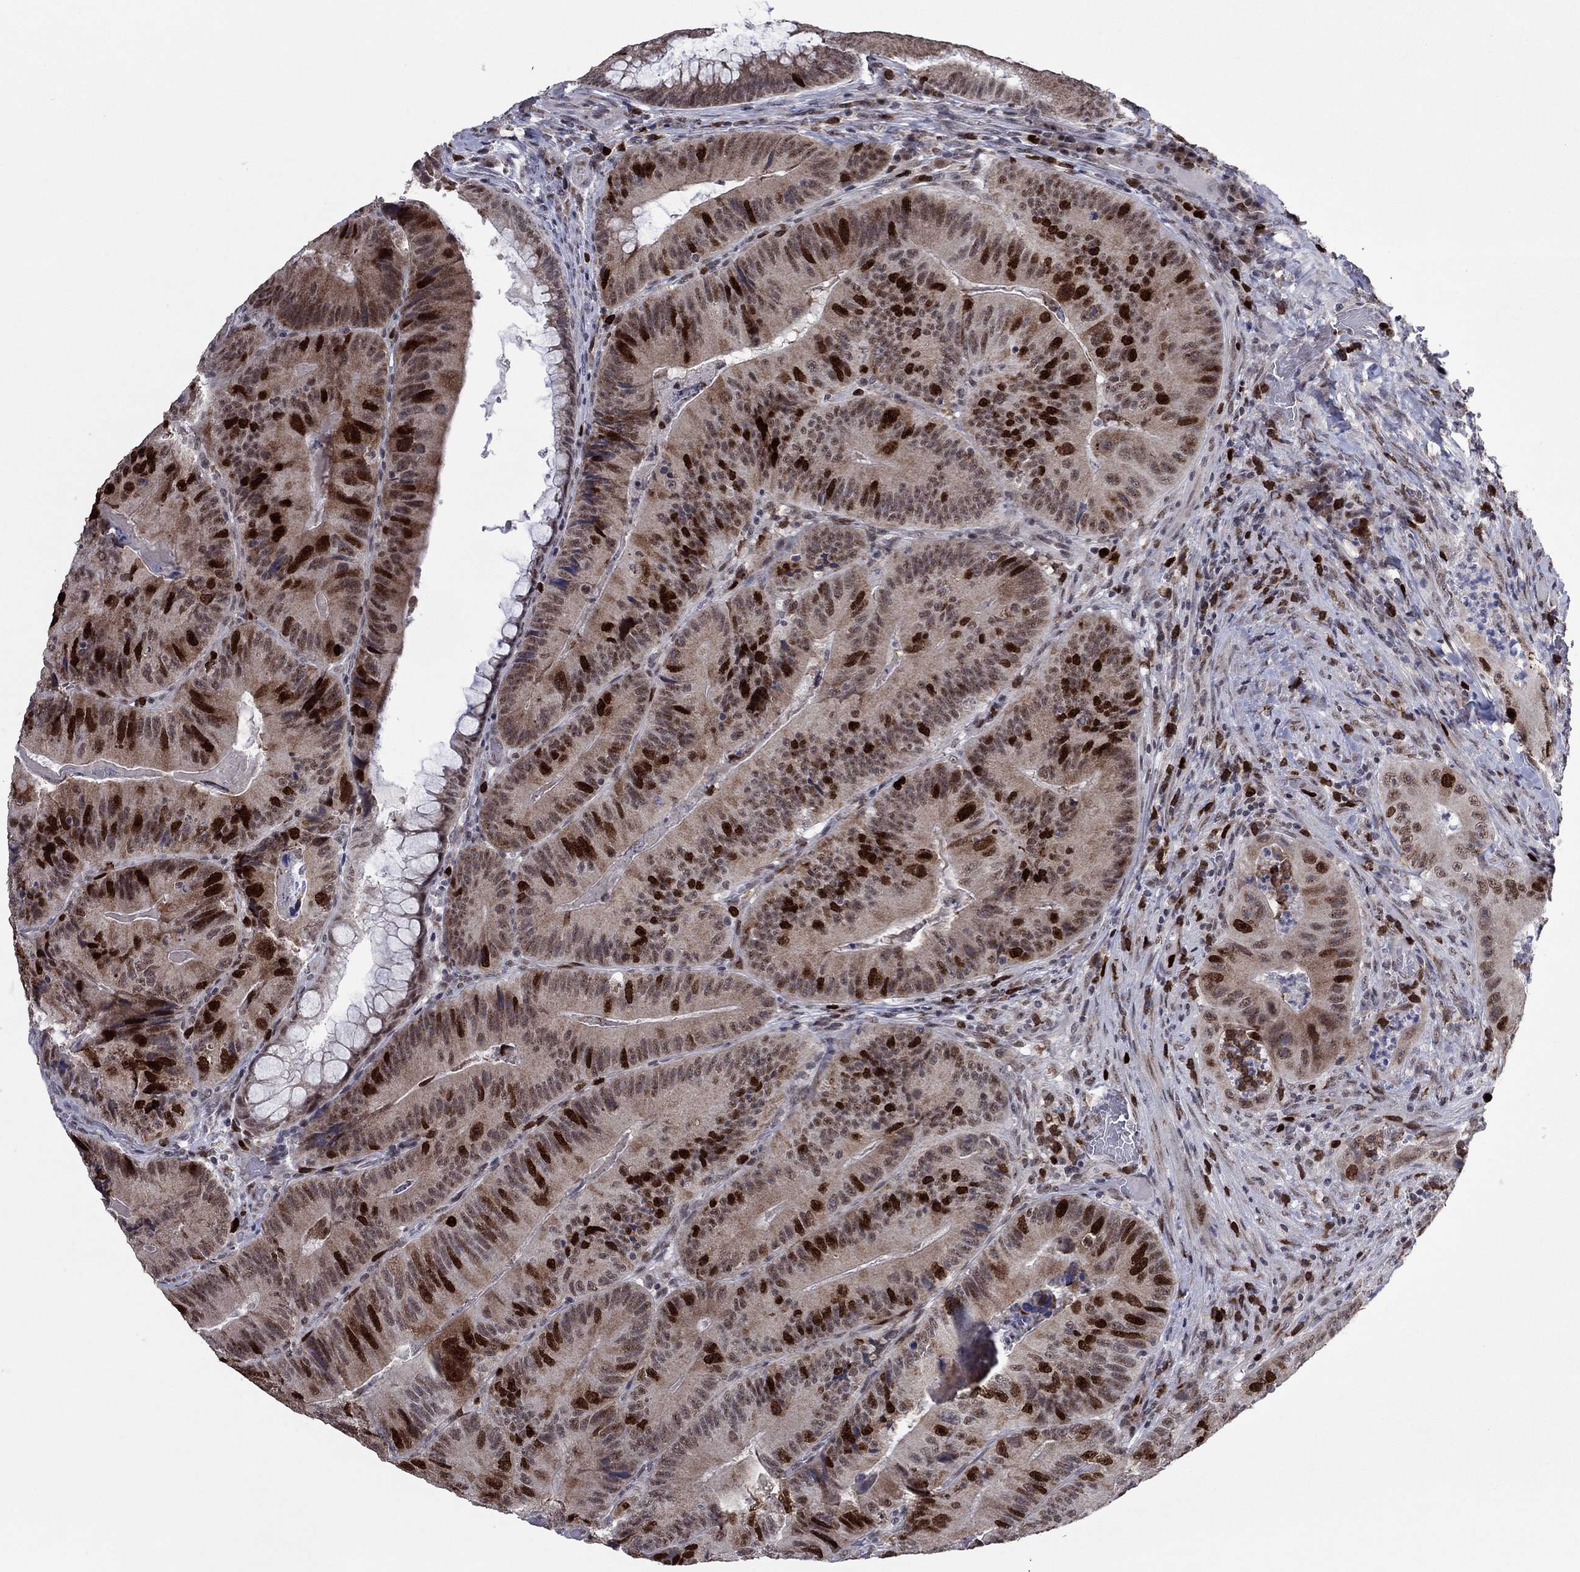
{"staining": {"intensity": "strong", "quantity": "25%-75%", "location": "nuclear"}, "tissue": "colorectal cancer", "cell_type": "Tumor cells", "image_type": "cancer", "snomed": [{"axis": "morphology", "description": "Adenocarcinoma, NOS"}, {"axis": "topography", "description": "Colon"}], "caption": "The immunohistochemical stain highlights strong nuclear staining in tumor cells of colorectal cancer (adenocarcinoma) tissue.", "gene": "CDCA5", "patient": {"sex": "female", "age": 86}}